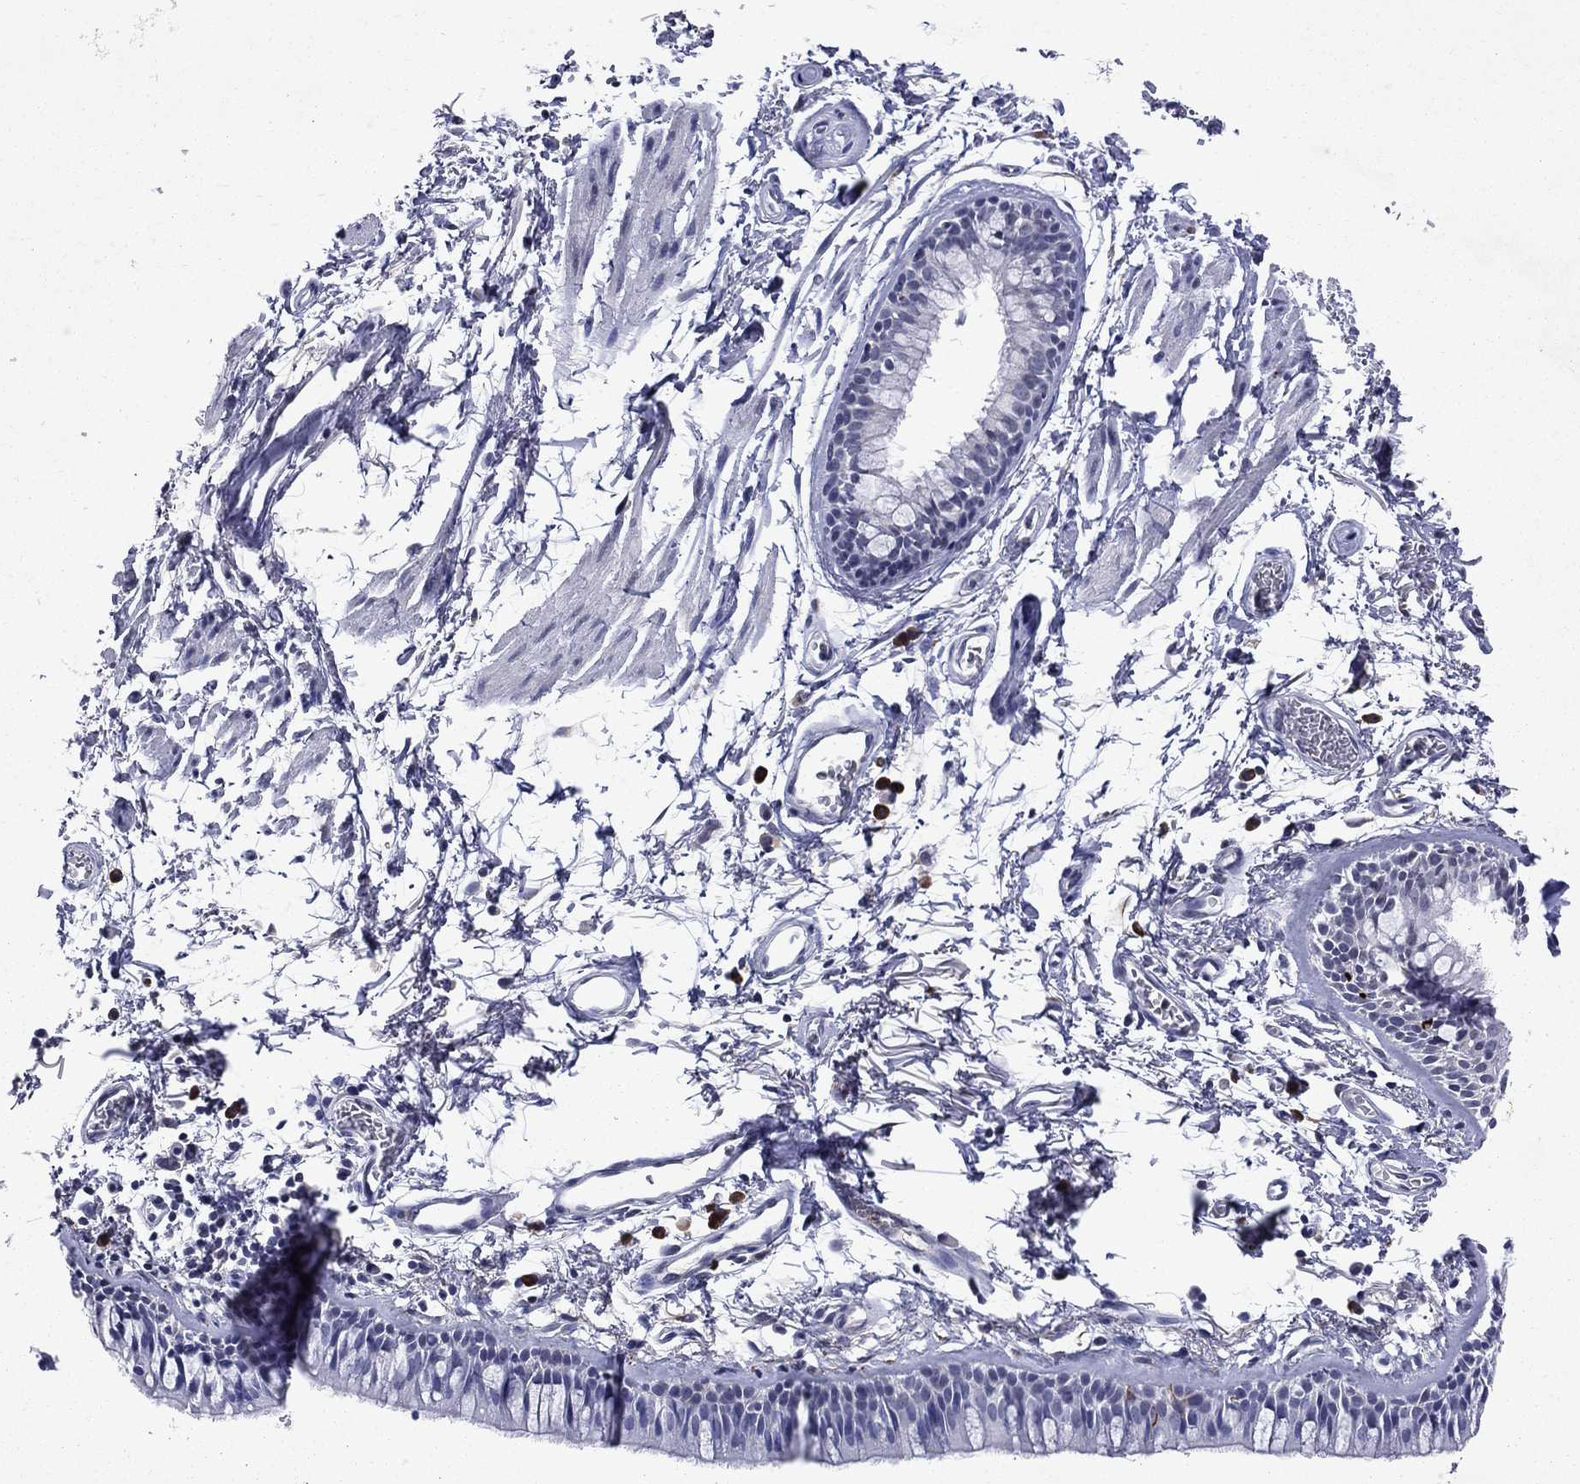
{"staining": {"intensity": "negative", "quantity": "none", "location": "none"}, "tissue": "adipose tissue", "cell_type": "Adipocytes", "image_type": "normal", "snomed": [{"axis": "morphology", "description": "Normal tissue, NOS"}, {"axis": "topography", "description": "Cartilage tissue"}, {"axis": "topography", "description": "Bronchus"}], "caption": "The histopathology image displays no significant positivity in adipocytes of adipose tissue. (DAB (3,3'-diaminobenzidine) immunohistochemistry visualized using brightfield microscopy, high magnification).", "gene": "ECM1", "patient": {"sex": "female", "age": 79}}